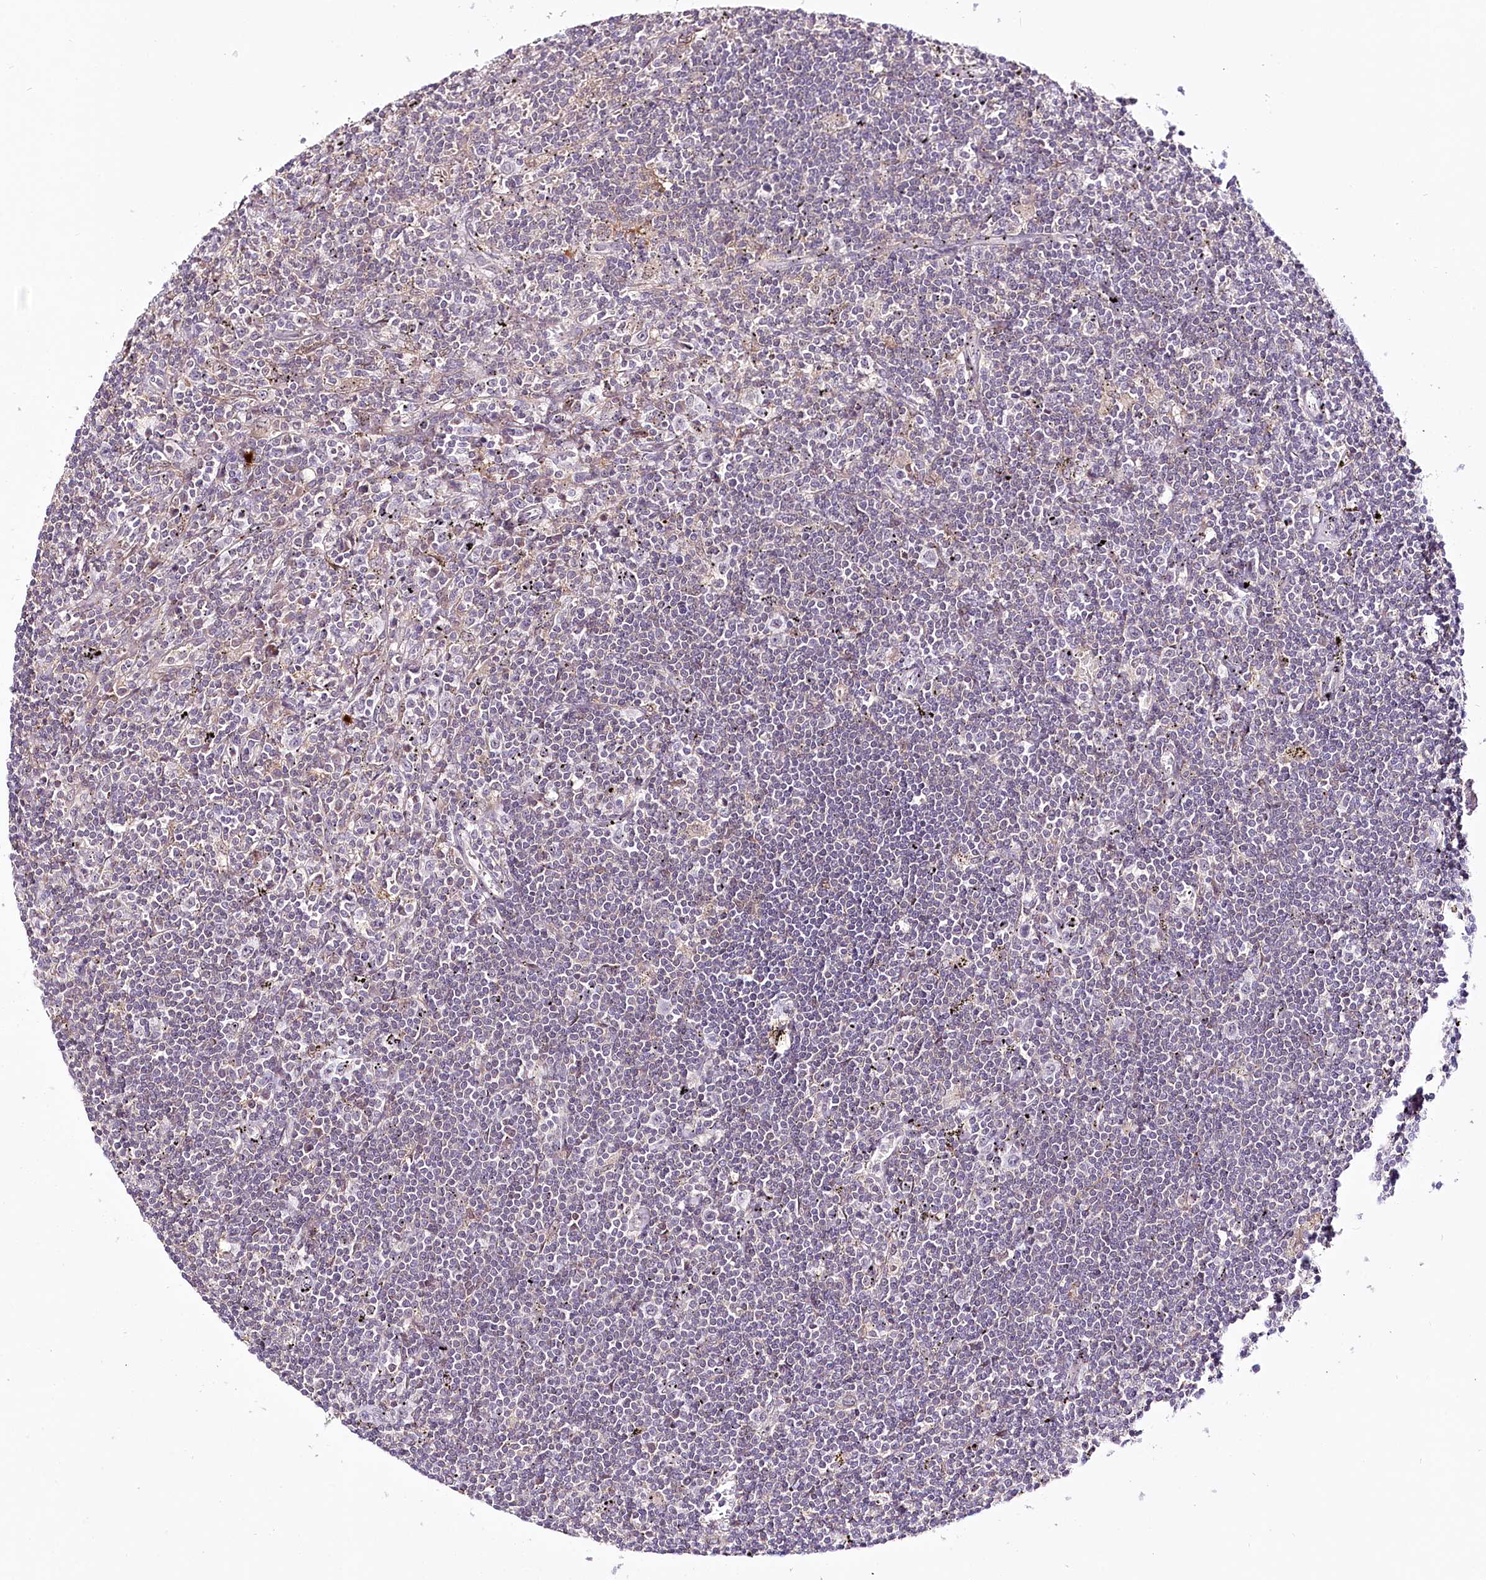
{"staining": {"intensity": "negative", "quantity": "none", "location": "none"}, "tissue": "lymphoma", "cell_type": "Tumor cells", "image_type": "cancer", "snomed": [{"axis": "morphology", "description": "Malignant lymphoma, non-Hodgkin's type, Low grade"}, {"axis": "topography", "description": "Spleen"}], "caption": "Protein analysis of lymphoma reveals no significant staining in tumor cells. (Stains: DAB (3,3'-diaminobenzidine) immunohistochemistry (IHC) with hematoxylin counter stain, Microscopy: brightfield microscopy at high magnification).", "gene": "VWA5A", "patient": {"sex": "male", "age": 76}}